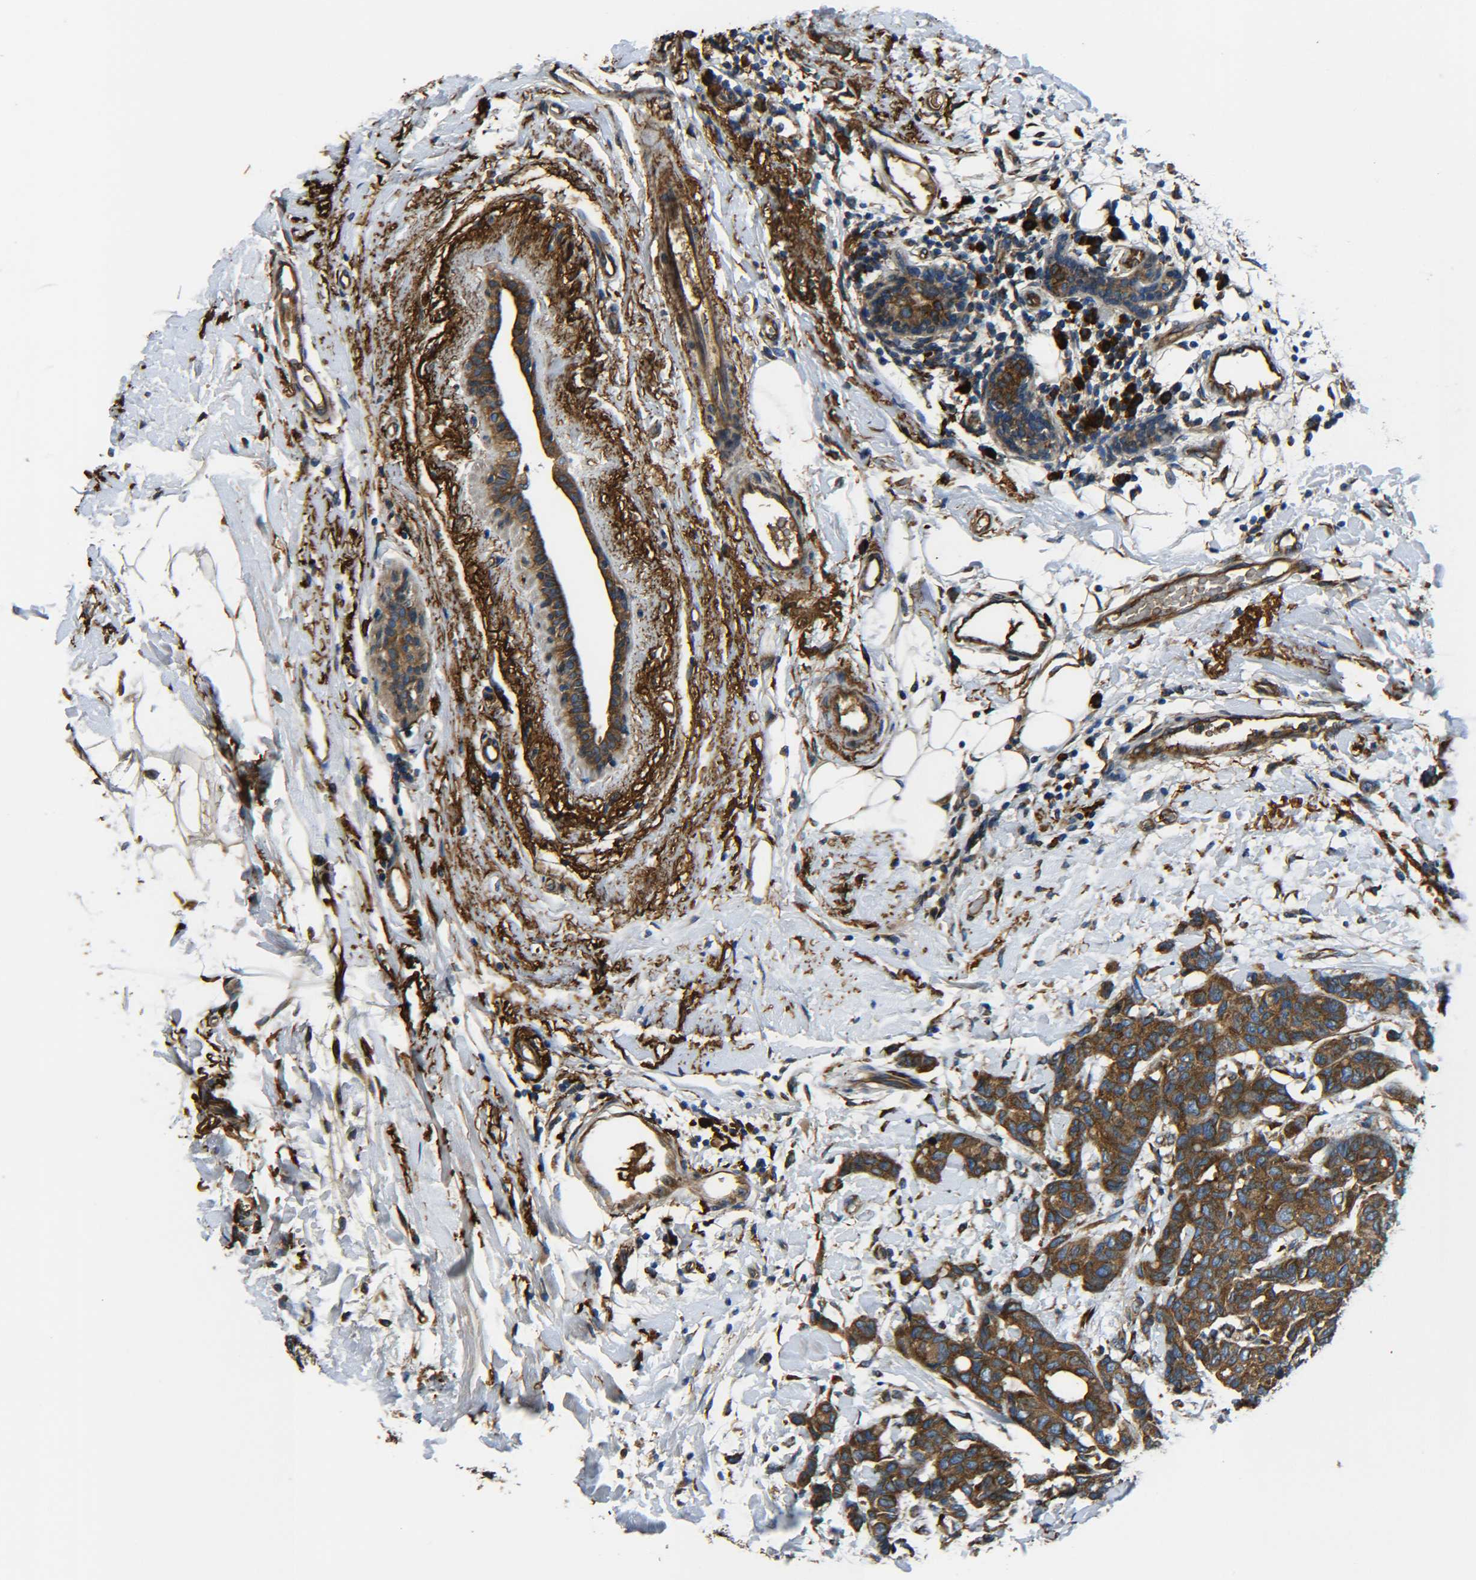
{"staining": {"intensity": "strong", "quantity": ">75%", "location": "cytoplasmic/membranous"}, "tissue": "breast cancer", "cell_type": "Tumor cells", "image_type": "cancer", "snomed": [{"axis": "morphology", "description": "Duct carcinoma"}, {"axis": "topography", "description": "Breast"}], "caption": "High-magnification brightfield microscopy of breast cancer stained with DAB (brown) and counterstained with hematoxylin (blue). tumor cells exhibit strong cytoplasmic/membranous staining is appreciated in approximately>75% of cells.", "gene": "PREB", "patient": {"sex": "female", "age": 87}}